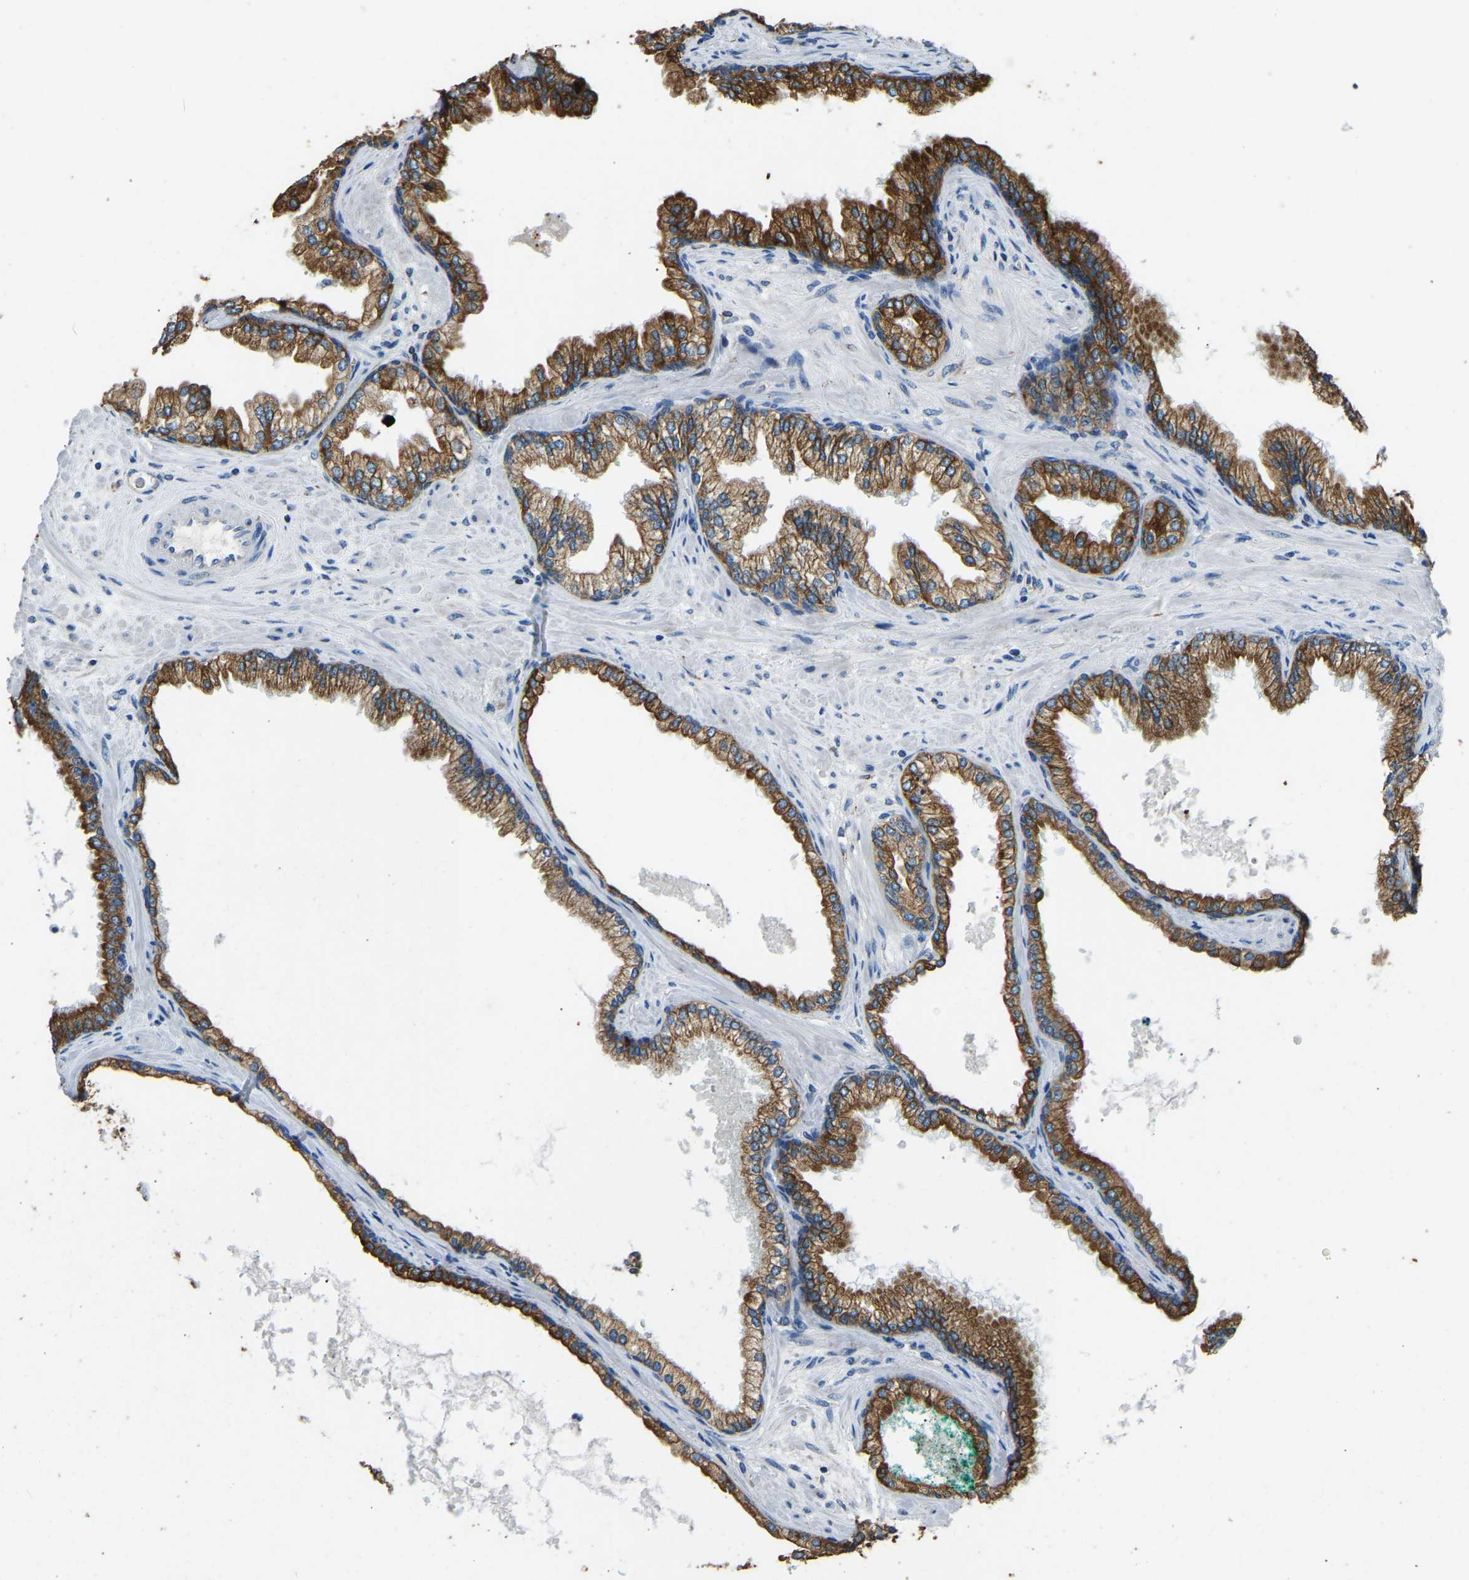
{"staining": {"intensity": "strong", "quantity": ">75%", "location": "cytoplasmic/membranous"}, "tissue": "prostate cancer", "cell_type": "Tumor cells", "image_type": "cancer", "snomed": [{"axis": "morphology", "description": "Adenocarcinoma, High grade"}, {"axis": "topography", "description": "Prostate"}], "caption": "A high amount of strong cytoplasmic/membranous staining is appreciated in about >75% of tumor cells in prostate cancer (high-grade adenocarcinoma) tissue. The staining was performed using DAB, with brown indicating positive protein expression. Nuclei are stained blue with hematoxylin.", "gene": "ZNF200", "patient": {"sex": "male", "age": 71}}